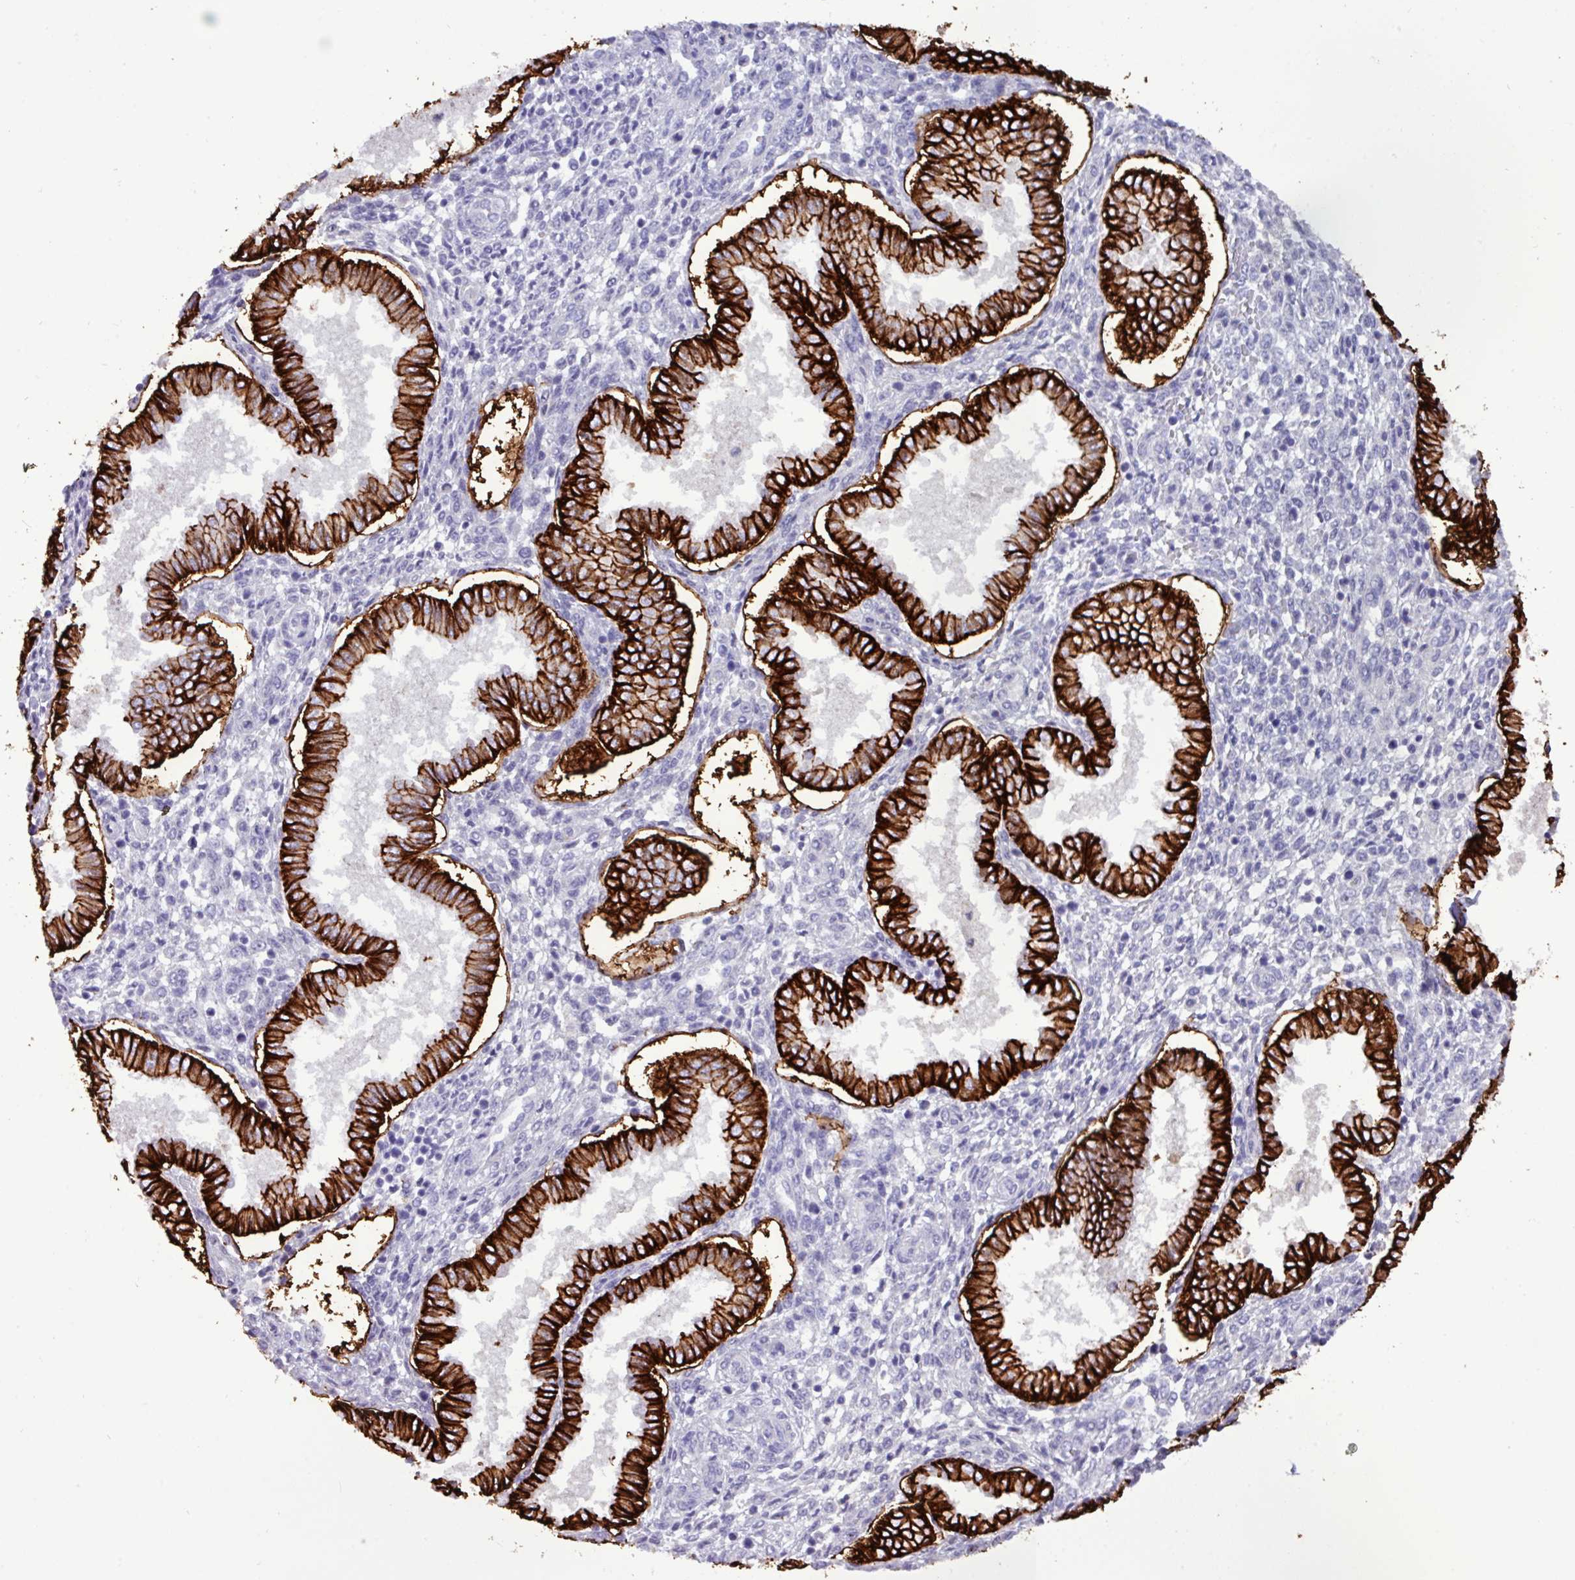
{"staining": {"intensity": "negative", "quantity": "none", "location": "none"}, "tissue": "endometrium", "cell_type": "Cells in endometrial stroma", "image_type": "normal", "snomed": [{"axis": "morphology", "description": "Normal tissue, NOS"}, {"axis": "topography", "description": "Endometrium"}], "caption": "Cells in endometrial stroma show no significant positivity in benign endometrium. (Immunohistochemistry, brightfield microscopy, high magnification).", "gene": "EPCAM", "patient": {"sex": "female", "age": 24}}